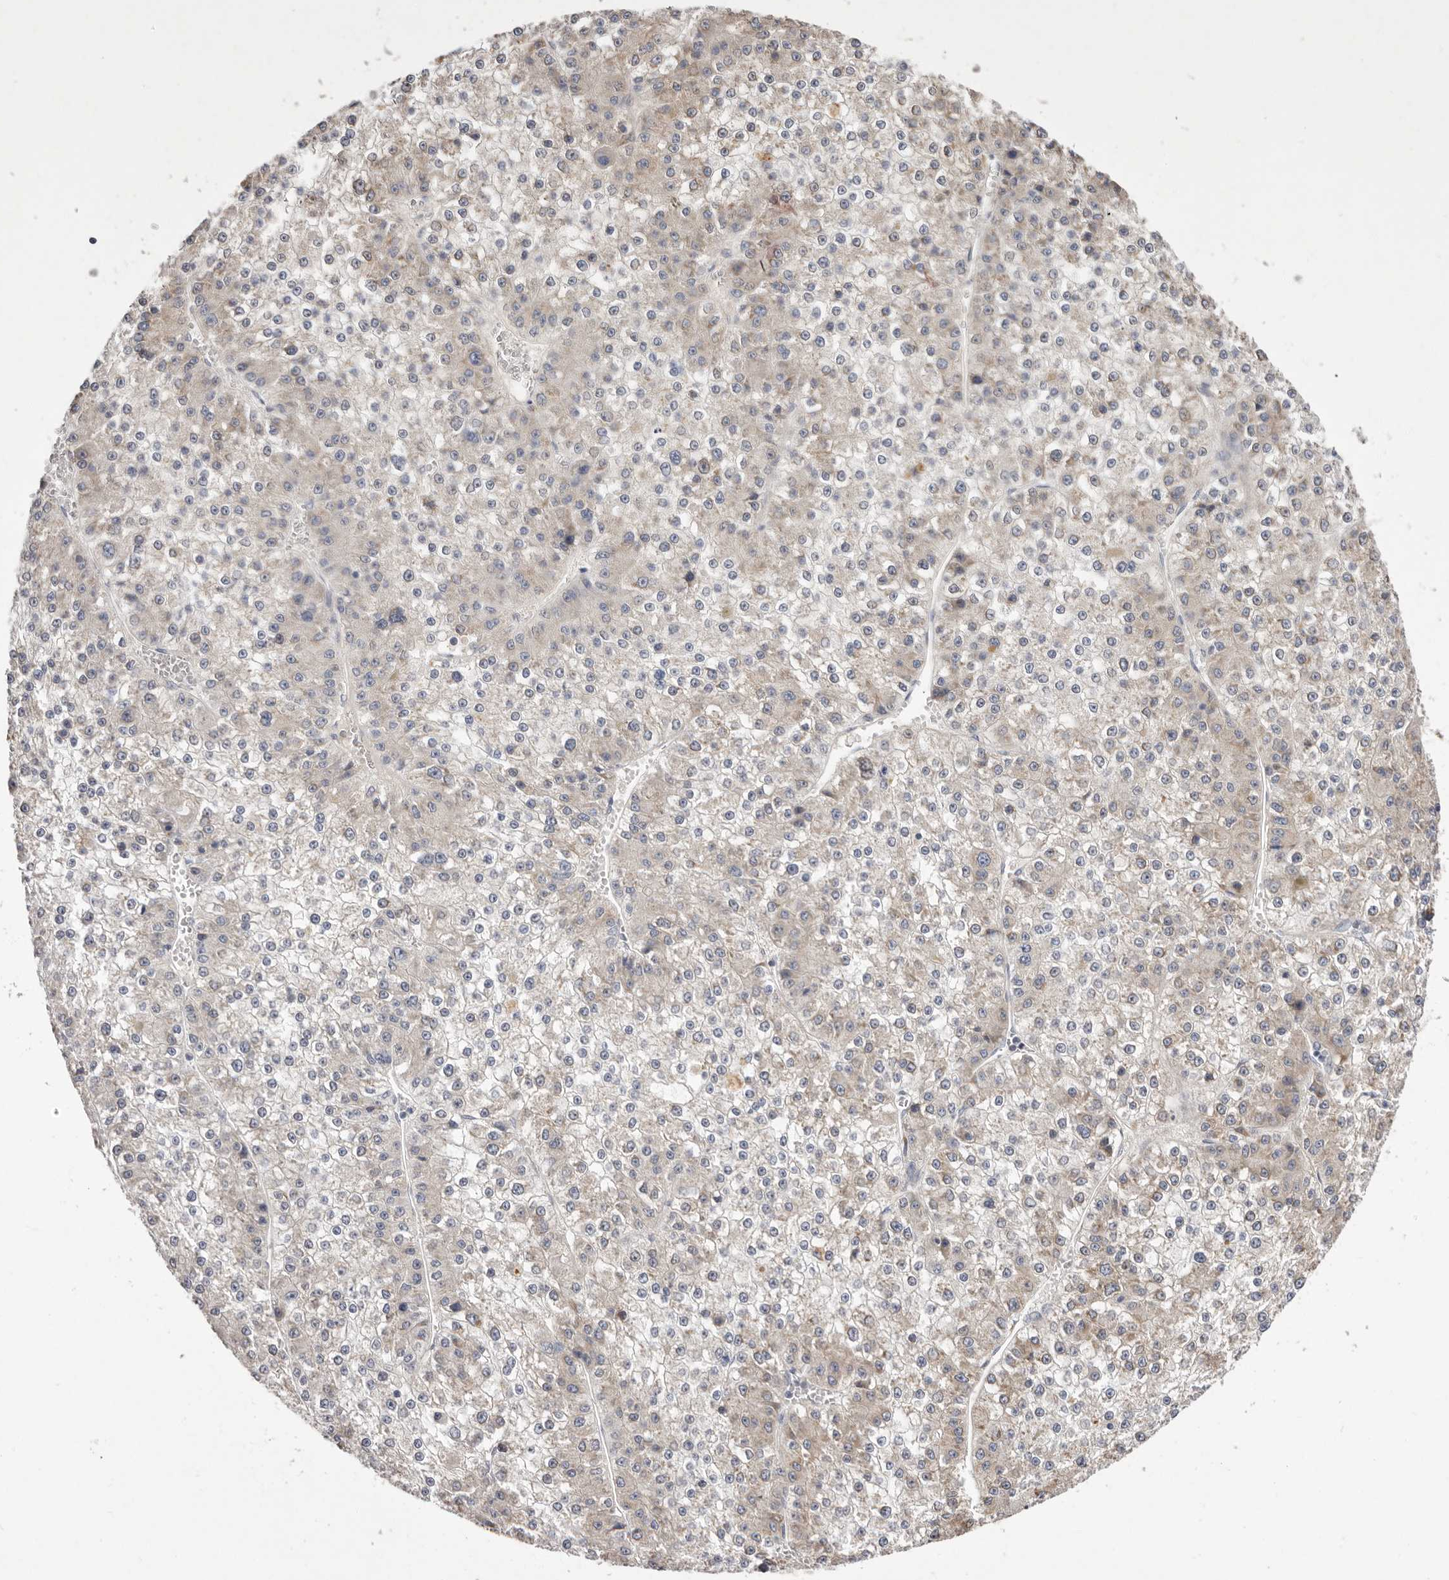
{"staining": {"intensity": "weak", "quantity": "25%-75%", "location": "cytoplasmic/membranous"}, "tissue": "liver cancer", "cell_type": "Tumor cells", "image_type": "cancer", "snomed": [{"axis": "morphology", "description": "Carcinoma, Hepatocellular, NOS"}, {"axis": "topography", "description": "Liver"}], "caption": "This micrograph displays IHC staining of human hepatocellular carcinoma (liver), with low weak cytoplasmic/membranous staining in about 25%-75% of tumor cells.", "gene": "FAM167B", "patient": {"sex": "female", "age": 73}}